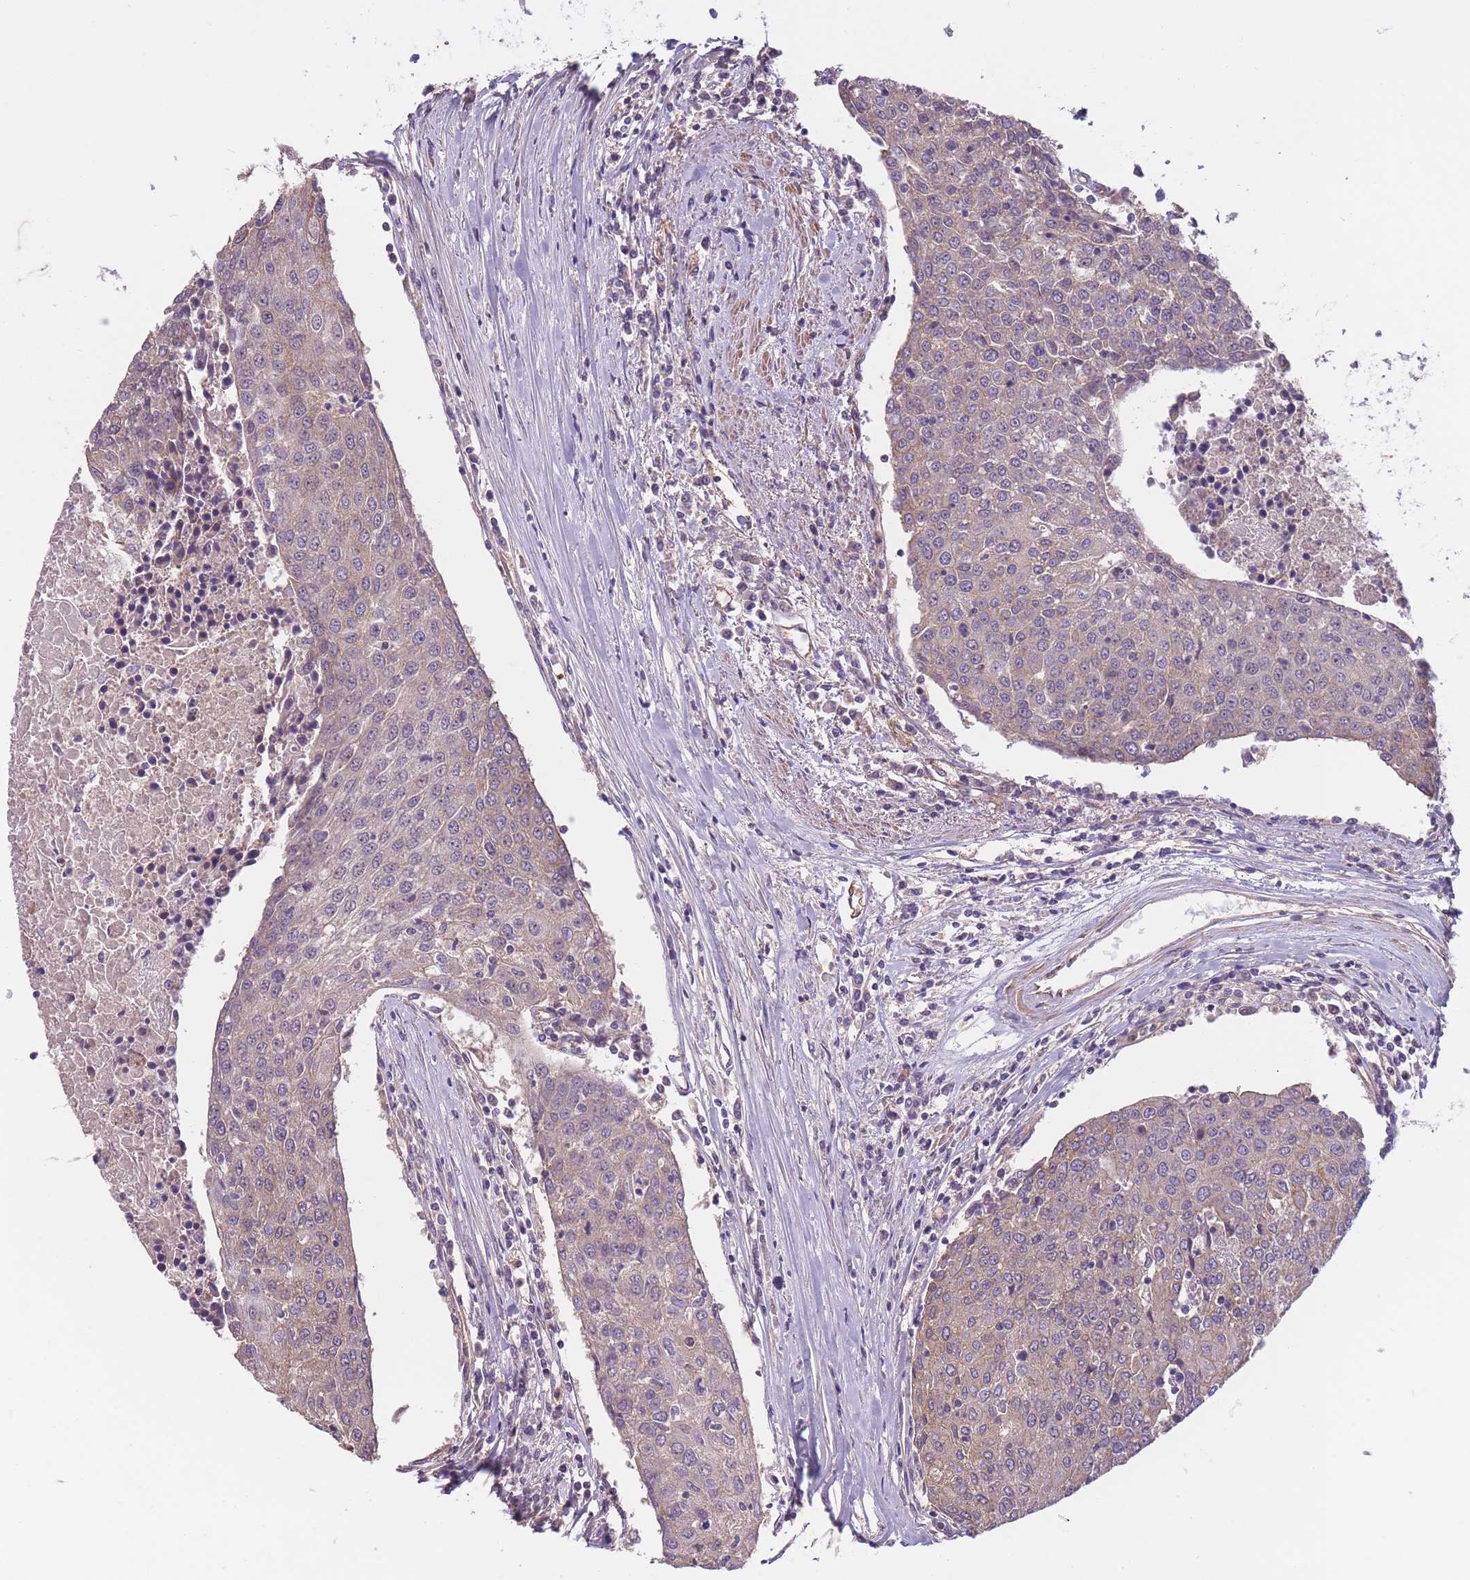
{"staining": {"intensity": "weak", "quantity": "<25%", "location": "cytoplasmic/membranous"}, "tissue": "urothelial cancer", "cell_type": "Tumor cells", "image_type": "cancer", "snomed": [{"axis": "morphology", "description": "Urothelial carcinoma, High grade"}, {"axis": "topography", "description": "Urinary bladder"}], "caption": "Immunohistochemistry (IHC) image of neoplastic tissue: urothelial carcinoma (high-grade) stained with DAB reveals no significant protein expression in tumor cells.", "gene": "KIAA1755", "patient": {"sex": "female", "age": 85}}